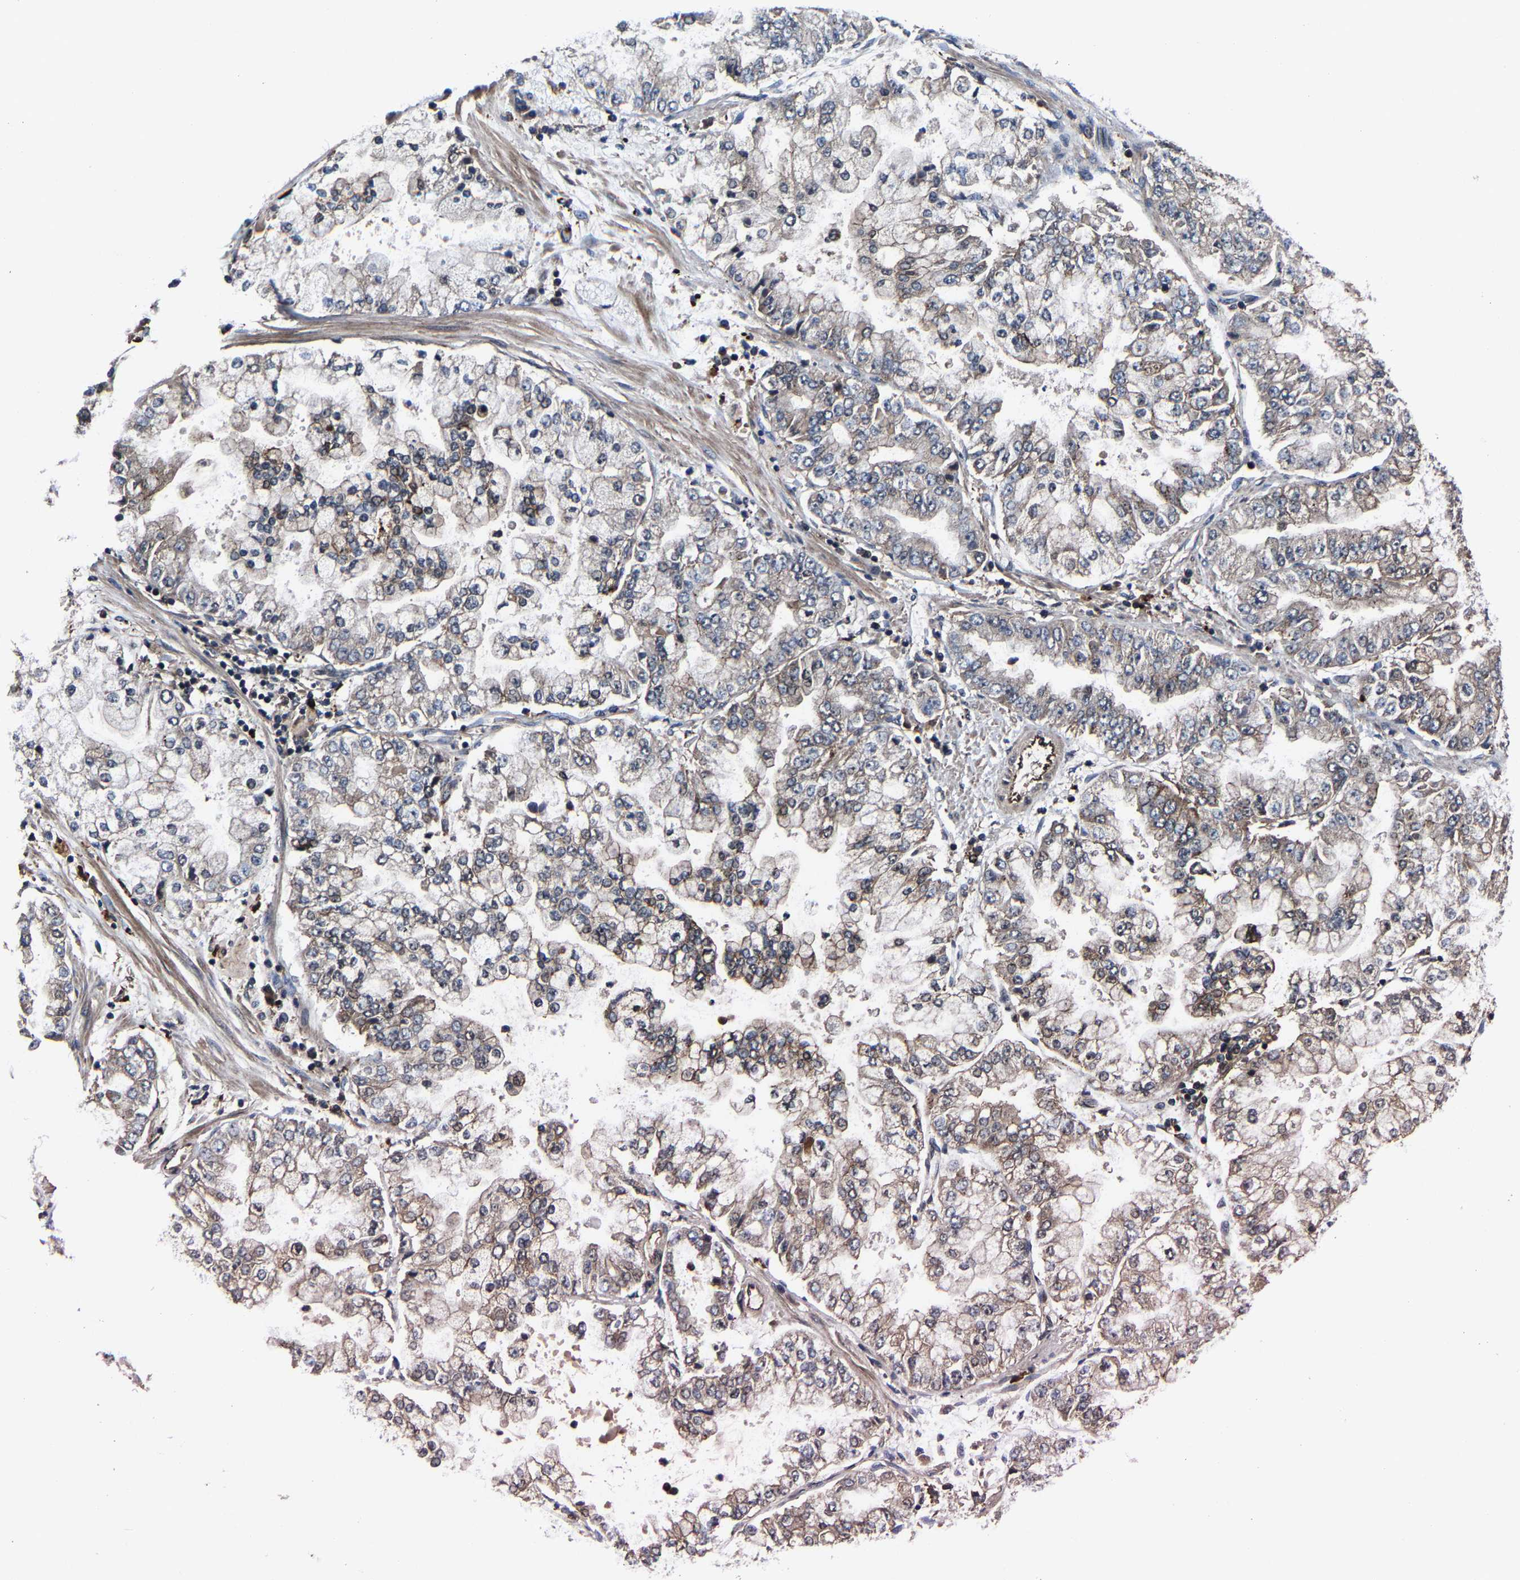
{"staining": {"intensity": "weak", "quantity": "<25%", "location": "cytoplasmic/membranous"}, "tissue": "stomach cancer", "cell_type": "Tumor cells", "image_type": "cancer", "snomed": [{"axis": "morphology", "description": "Adenocarcinoma, NOS"}, {"axis": "topography", "description": "Stomach"}], "caption": "This is a image of immunohistochemistry staining of adenocarcinoma (stomach), which shows no staining in tumor cells.", "gene": "ZCCHC7", "patient": {"sex": "male", "age": 76}}